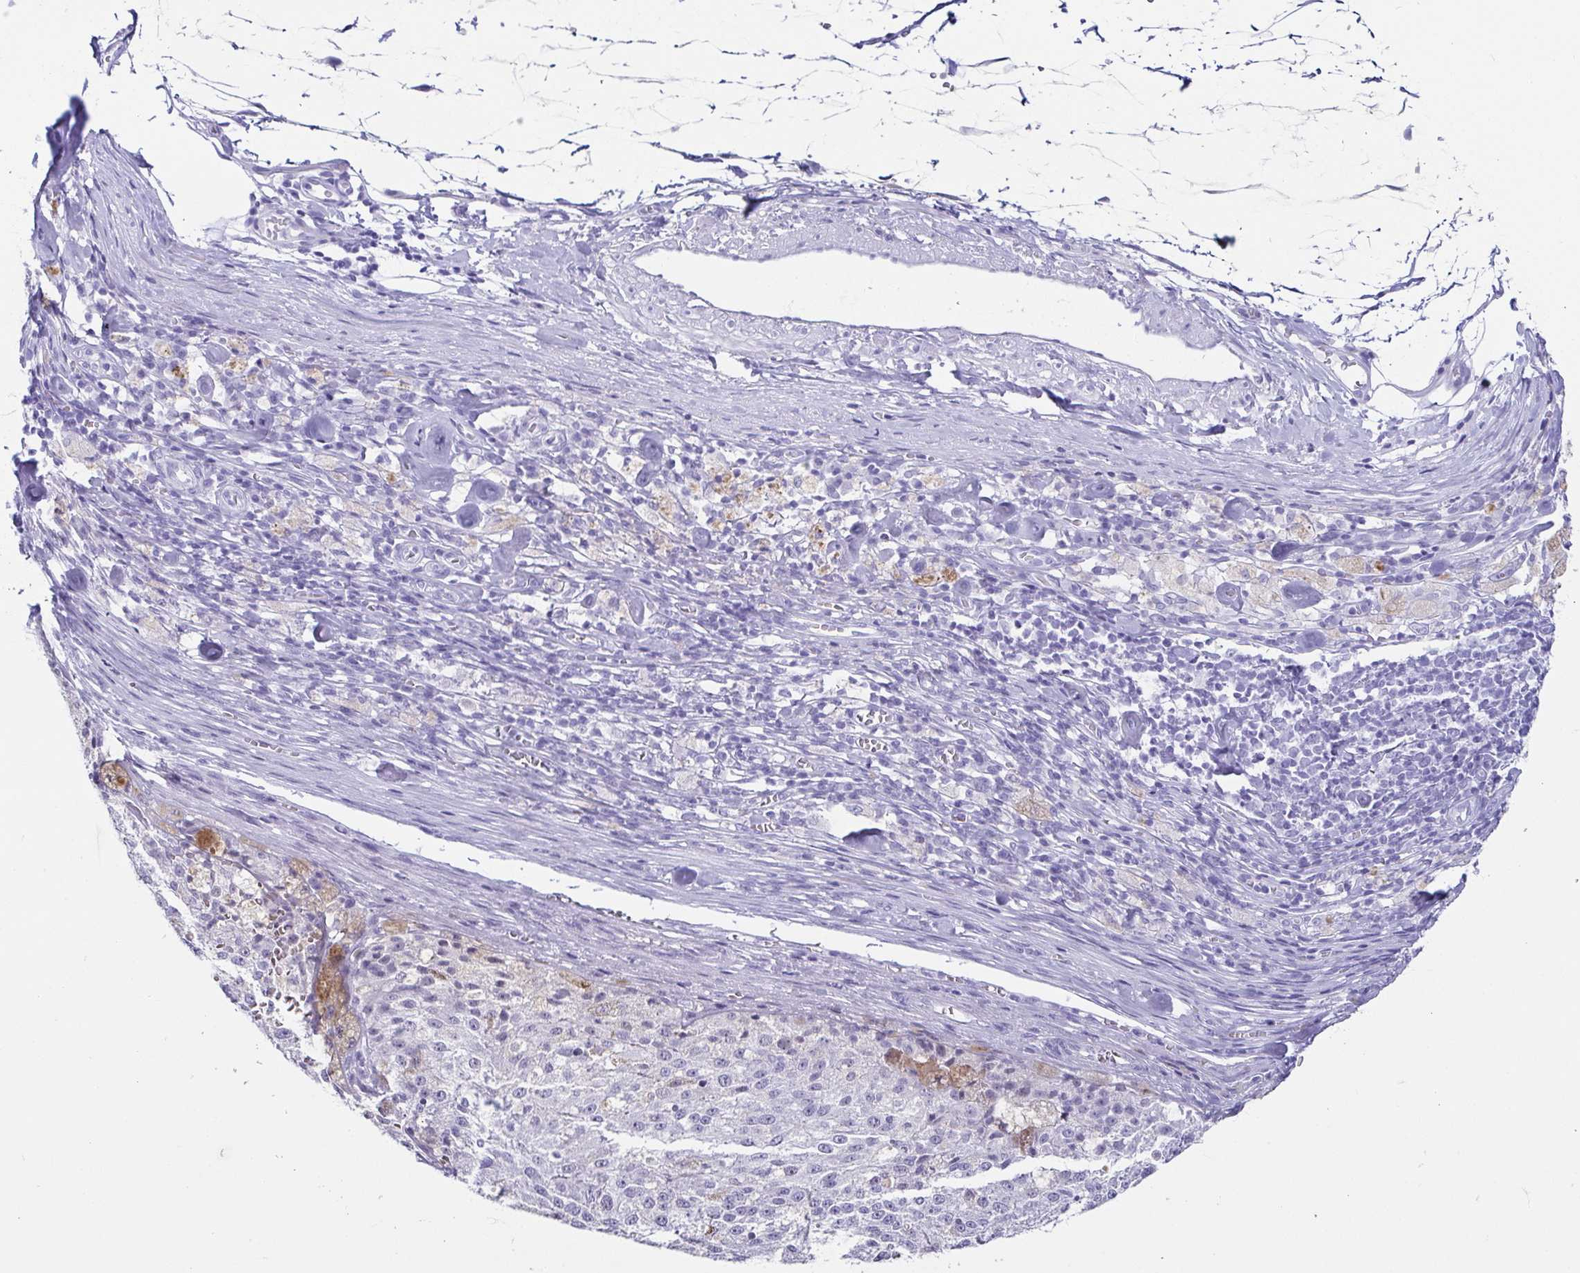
{"staining": {"intensity": "negative", "quantity": "none", "location": "none"}, "tissue": "melanoma", "cell_type": "Tumor cells", "image_type": "cancer", "snomed": [{"axis": "morphology", "description": "Malignant melanoma, Metastatic site"}, {"axis": "topography", "description": "Lymph node"}], "caption": "An immunohistochemistry (IHC) histopathology image of melanoma is shown. There is no staining in tumor cells of melanoma.", "gene": "CD164L2", "patient": {"sex": "female", "age": 64}}